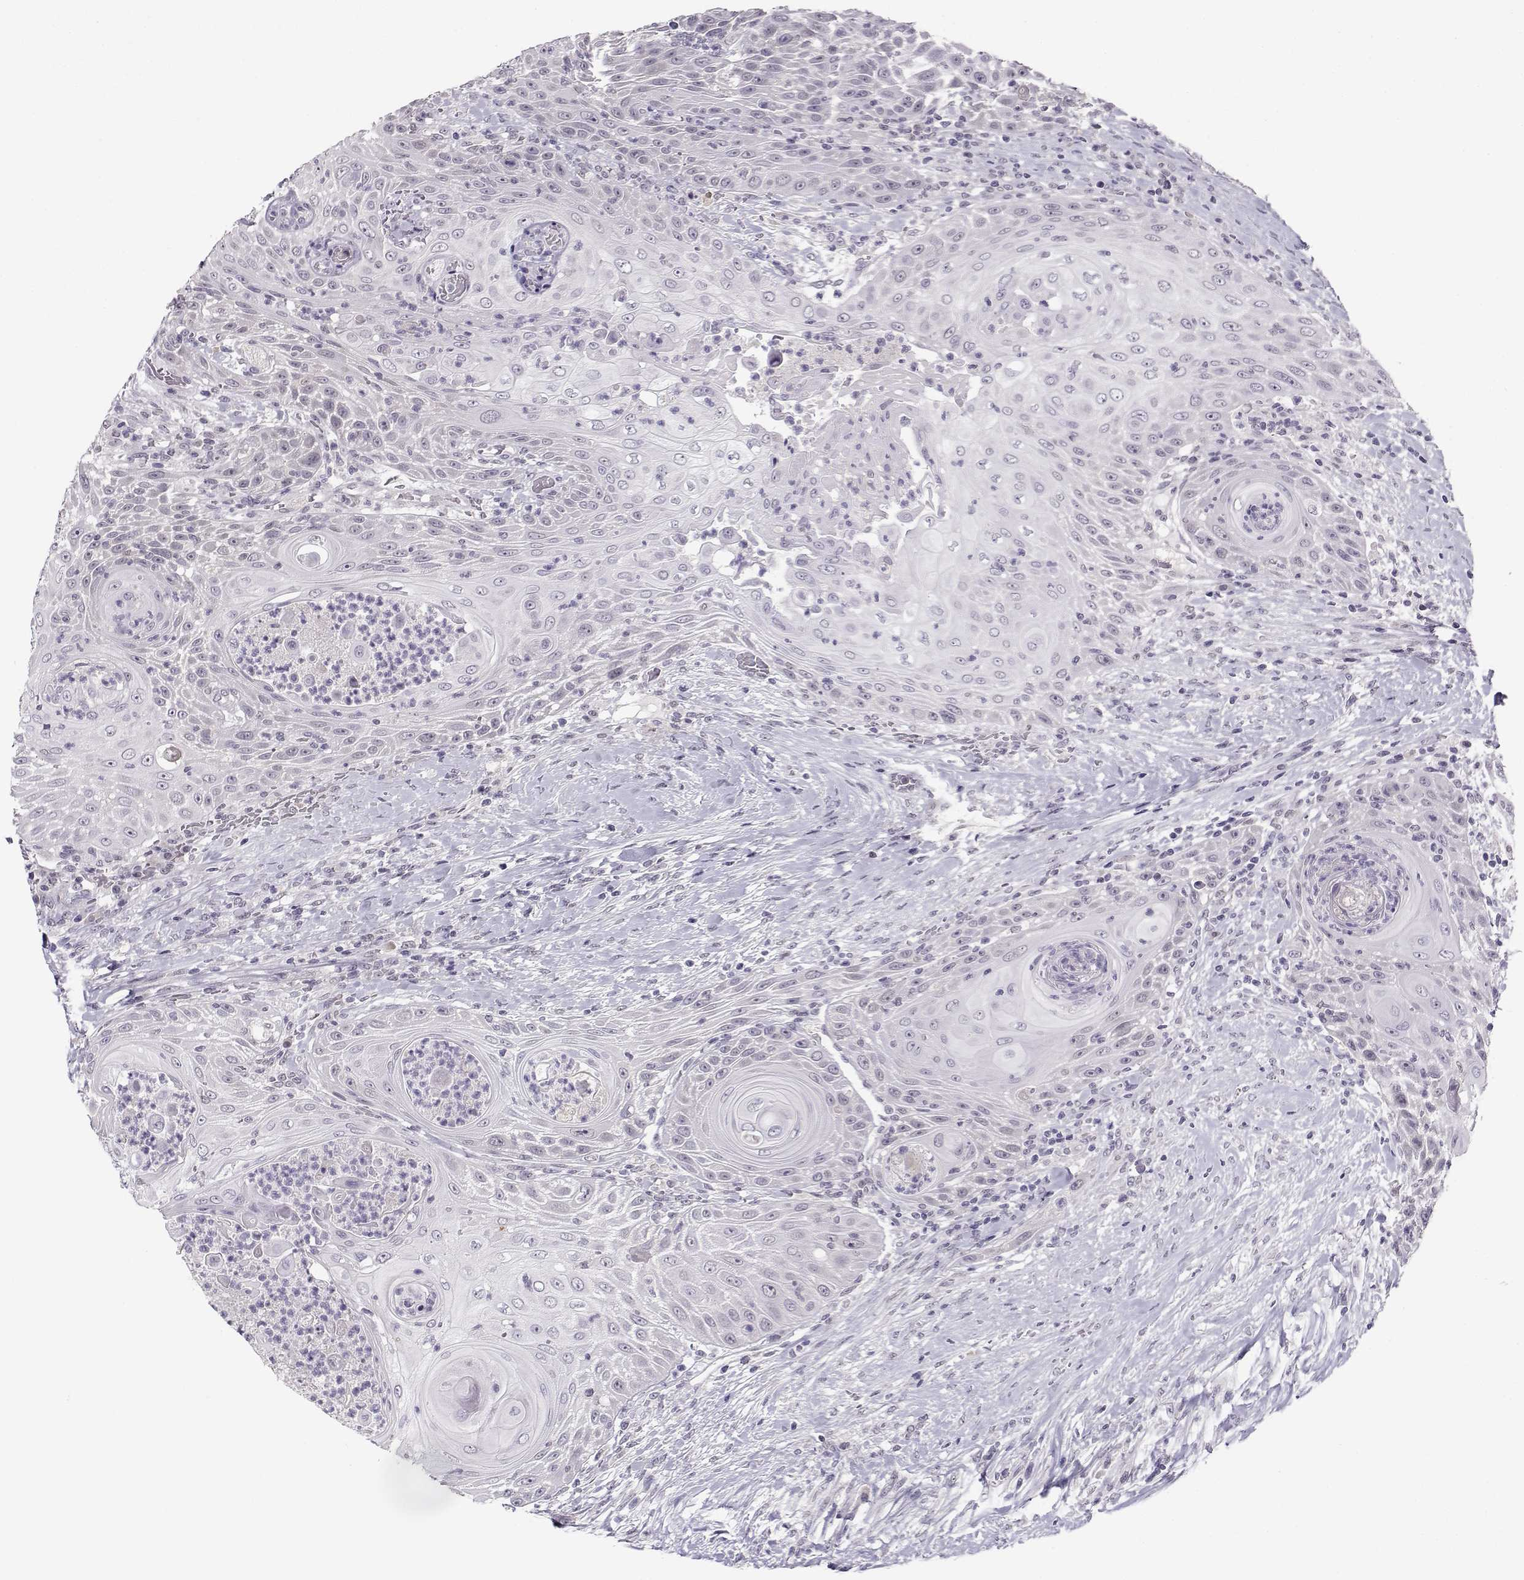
{"staining": {"intensity": "negative", "quantity": "none", "location": "none"}, "tissue": "head and neck cancer", "cell_type": "Tumor cells", "image_type": "cancer", "snomed": [{"axis": "morphology", "description": "Squamous cell carcinoma, NOS"}, {"axis": "topography", "description": "Head-Neck"}], "caption": "There is no significant positivity in tumor cells of squamous cell carcinoma (head and neck). (Immunohistochemistry (ihc), brightfield microscopy, high magnification).", "gene": "C16orf86", "patient": {"sex": "male", "age": 69}}